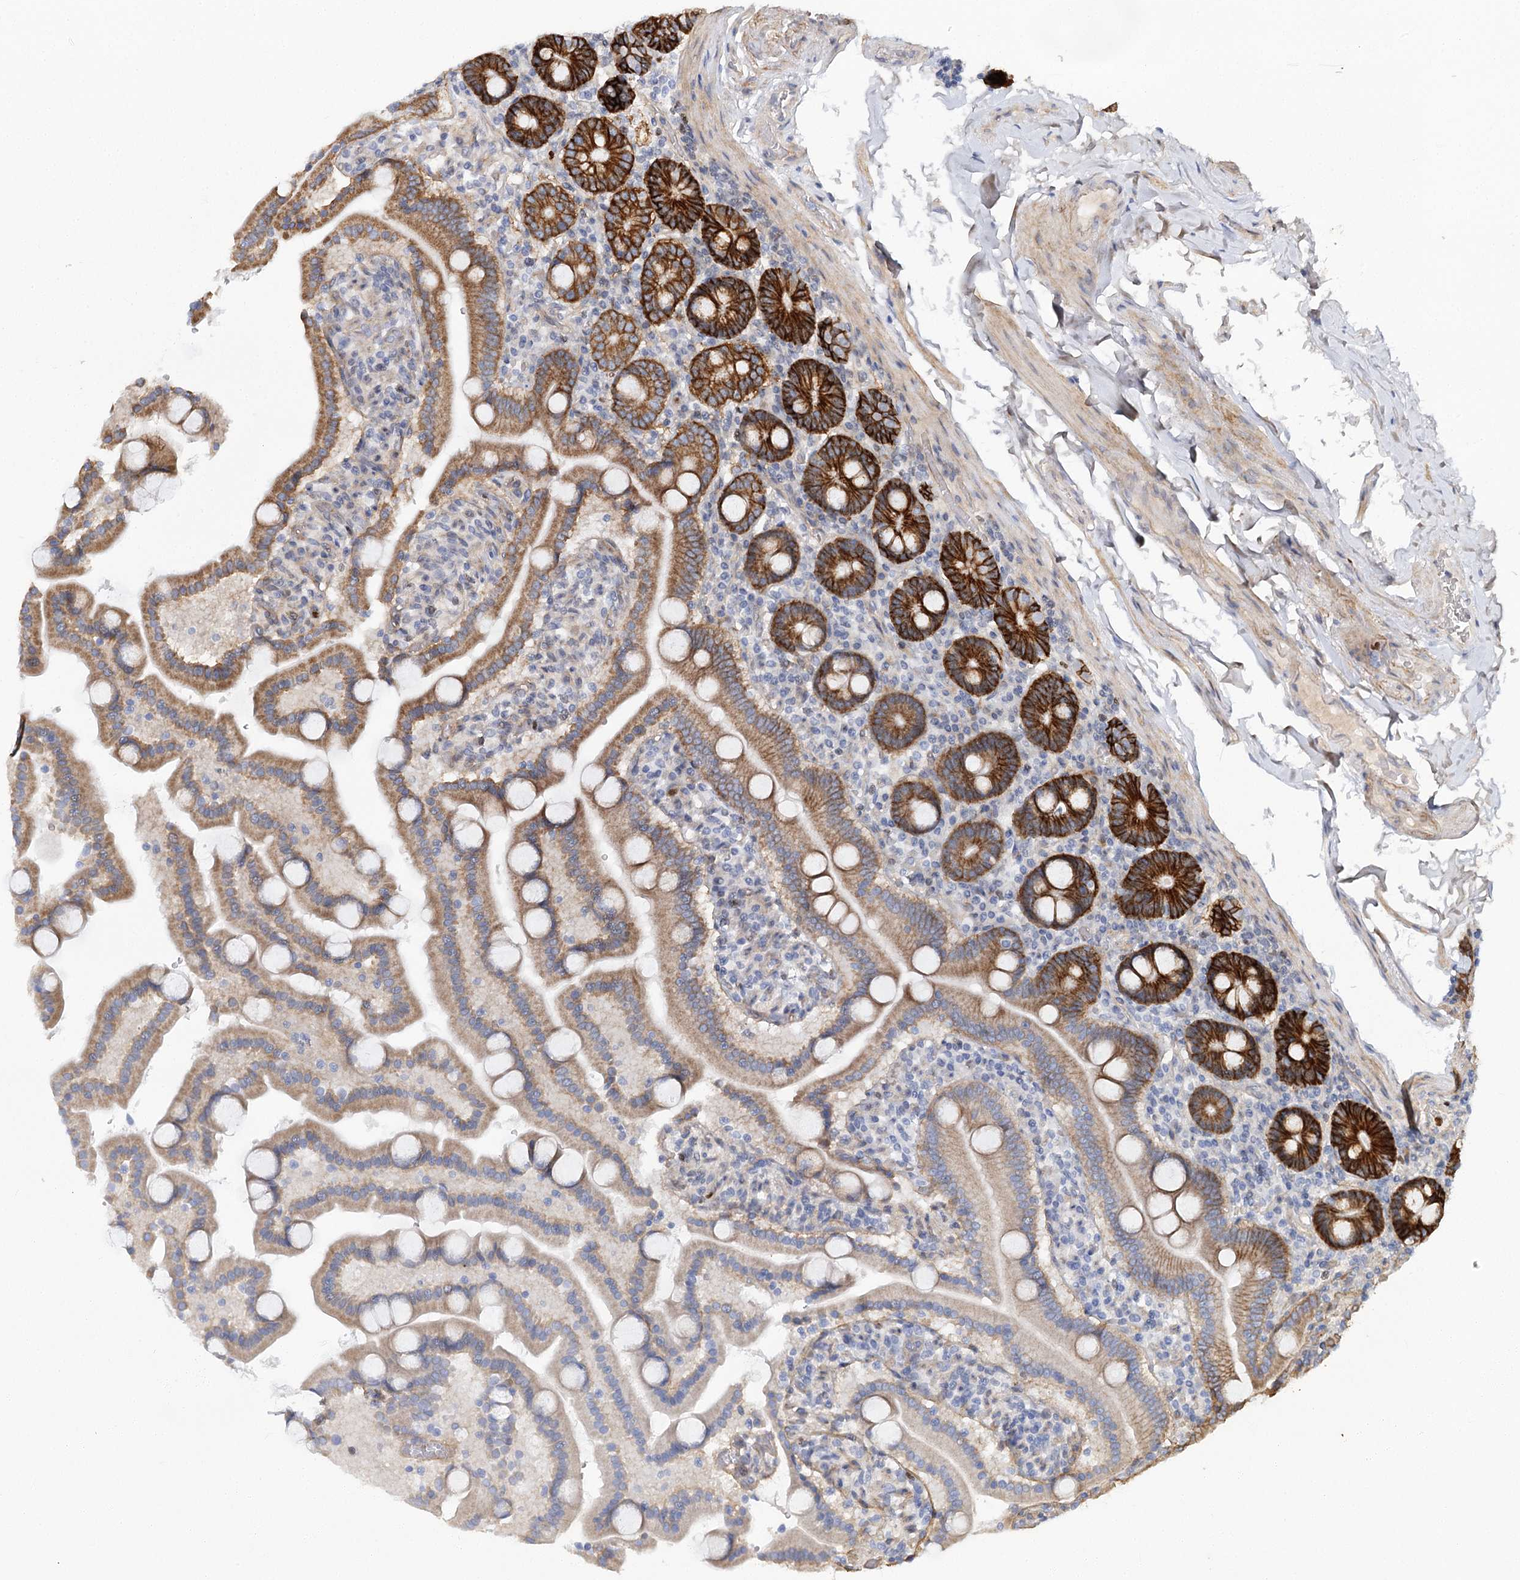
{"staining": {"intensity": "strong", "quantity": ">75%", "location": "cytoplasmic/membranous"}, "tissue": "duodenum", "cell_type": "Glandular cells", "image_type": "normal", "snomed": [{"axis": "morphology", "description": "Normal tissue, NOS"}, {"axis": "topography", "description": "Duodenum"}], "caption": "A micrograph showing strong cytoplasmic/membranous positivity in approximately >75% of glandular cells in unremarkable duodenum, as visualized by brown immunohistochemical staining.", "gene": "C11orf52", "patient": {"sex": "male", "age": 55}}